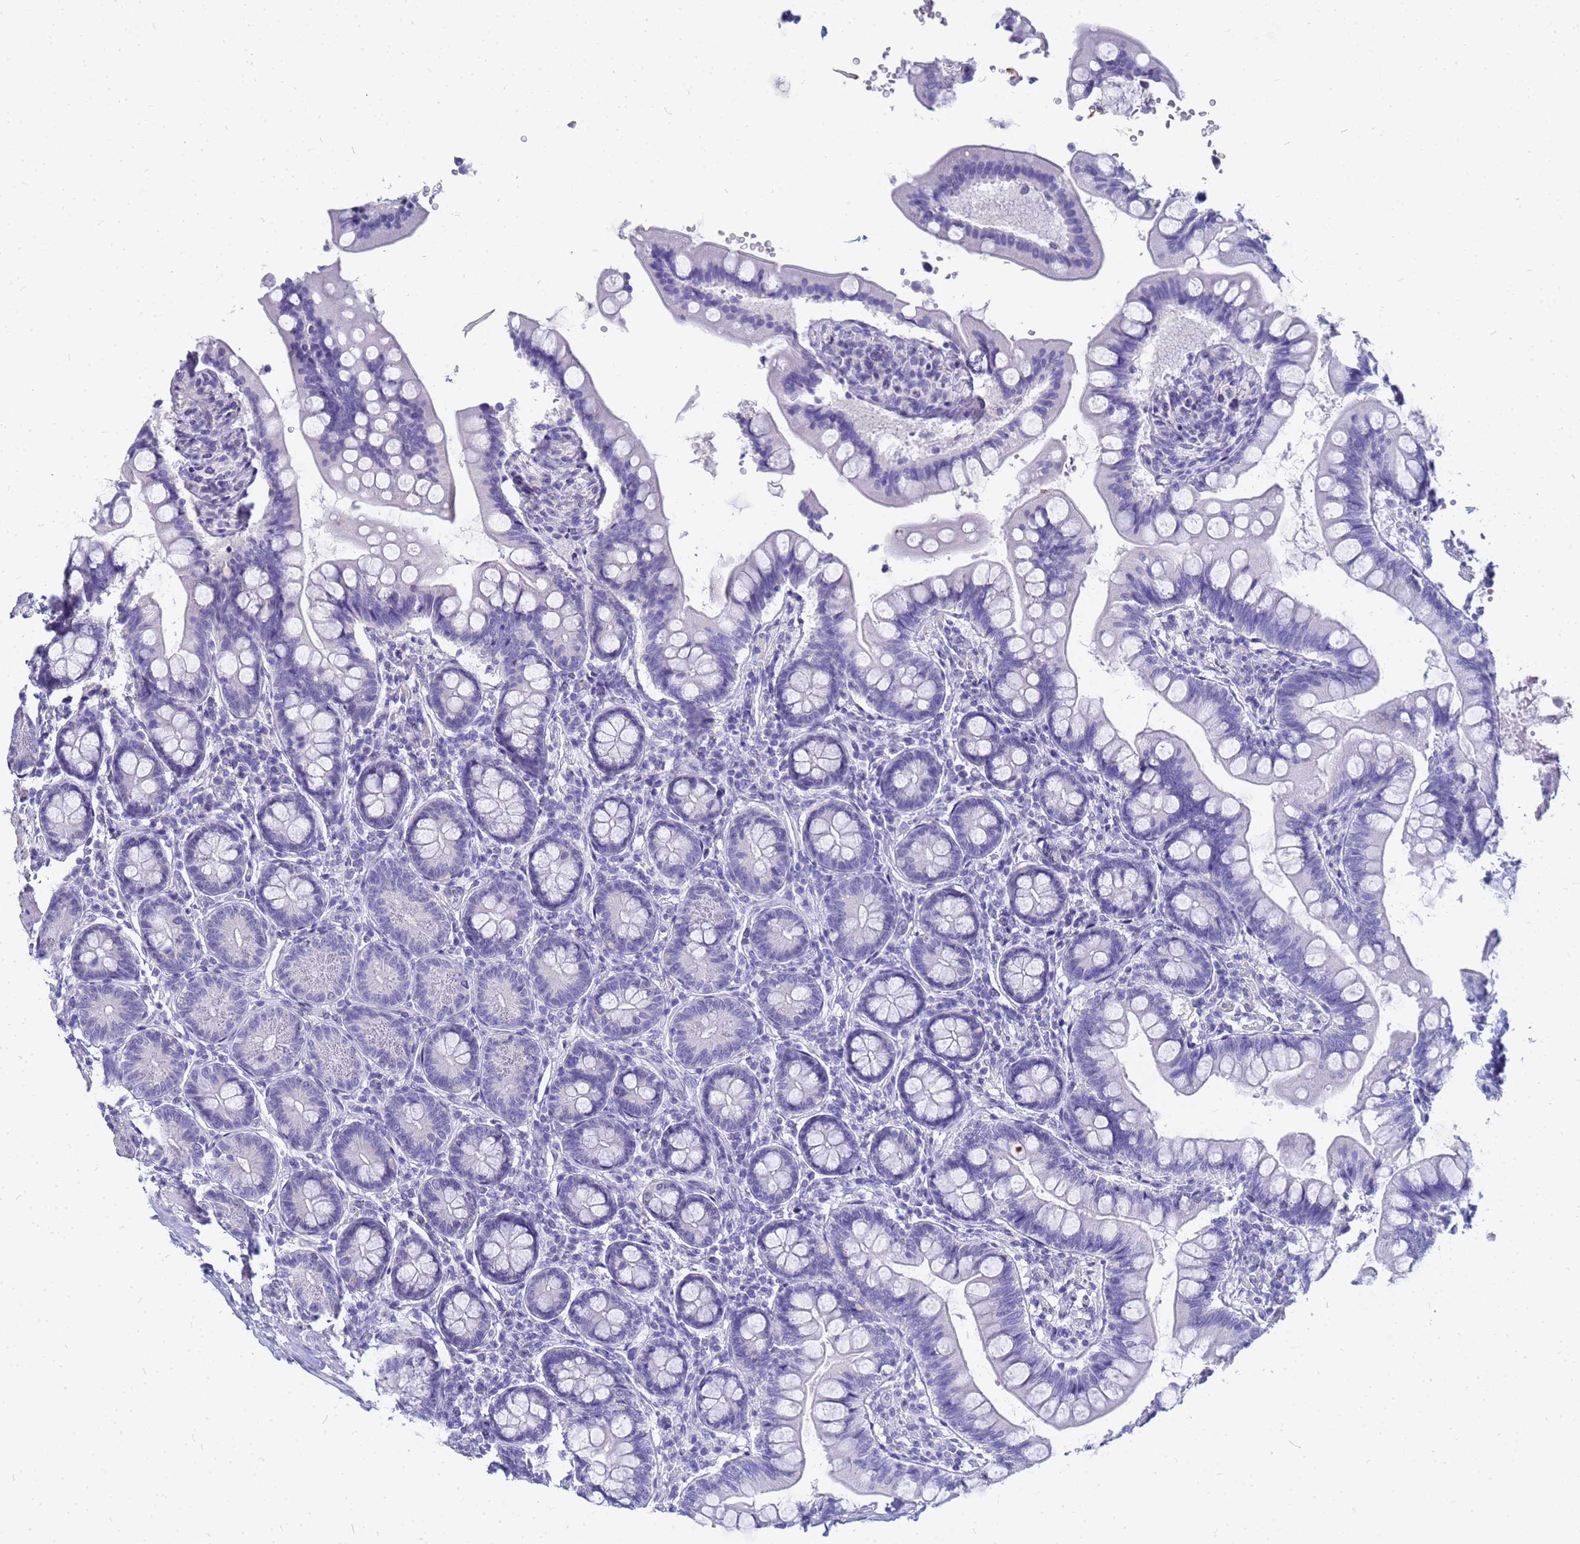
{"staining": {"intensity": "negative", "quantity": "none", "location": "none"}, "tissue": "small intestine", "cell_type": "Glandular cells", "image_type": "normal", "snomed": [{"axis": "morphology", "description": "Normal tissue, NOS"}, {"axis": "topography", "description": "Small intestine"}], "caption": "IHC micrograph of benign small intestine: human small intestine stained with DAB demonstrates no significant protein positivity in glandular cells.", "gene": "FAM166B", "patient": {"sex": "male", "age": 7}}